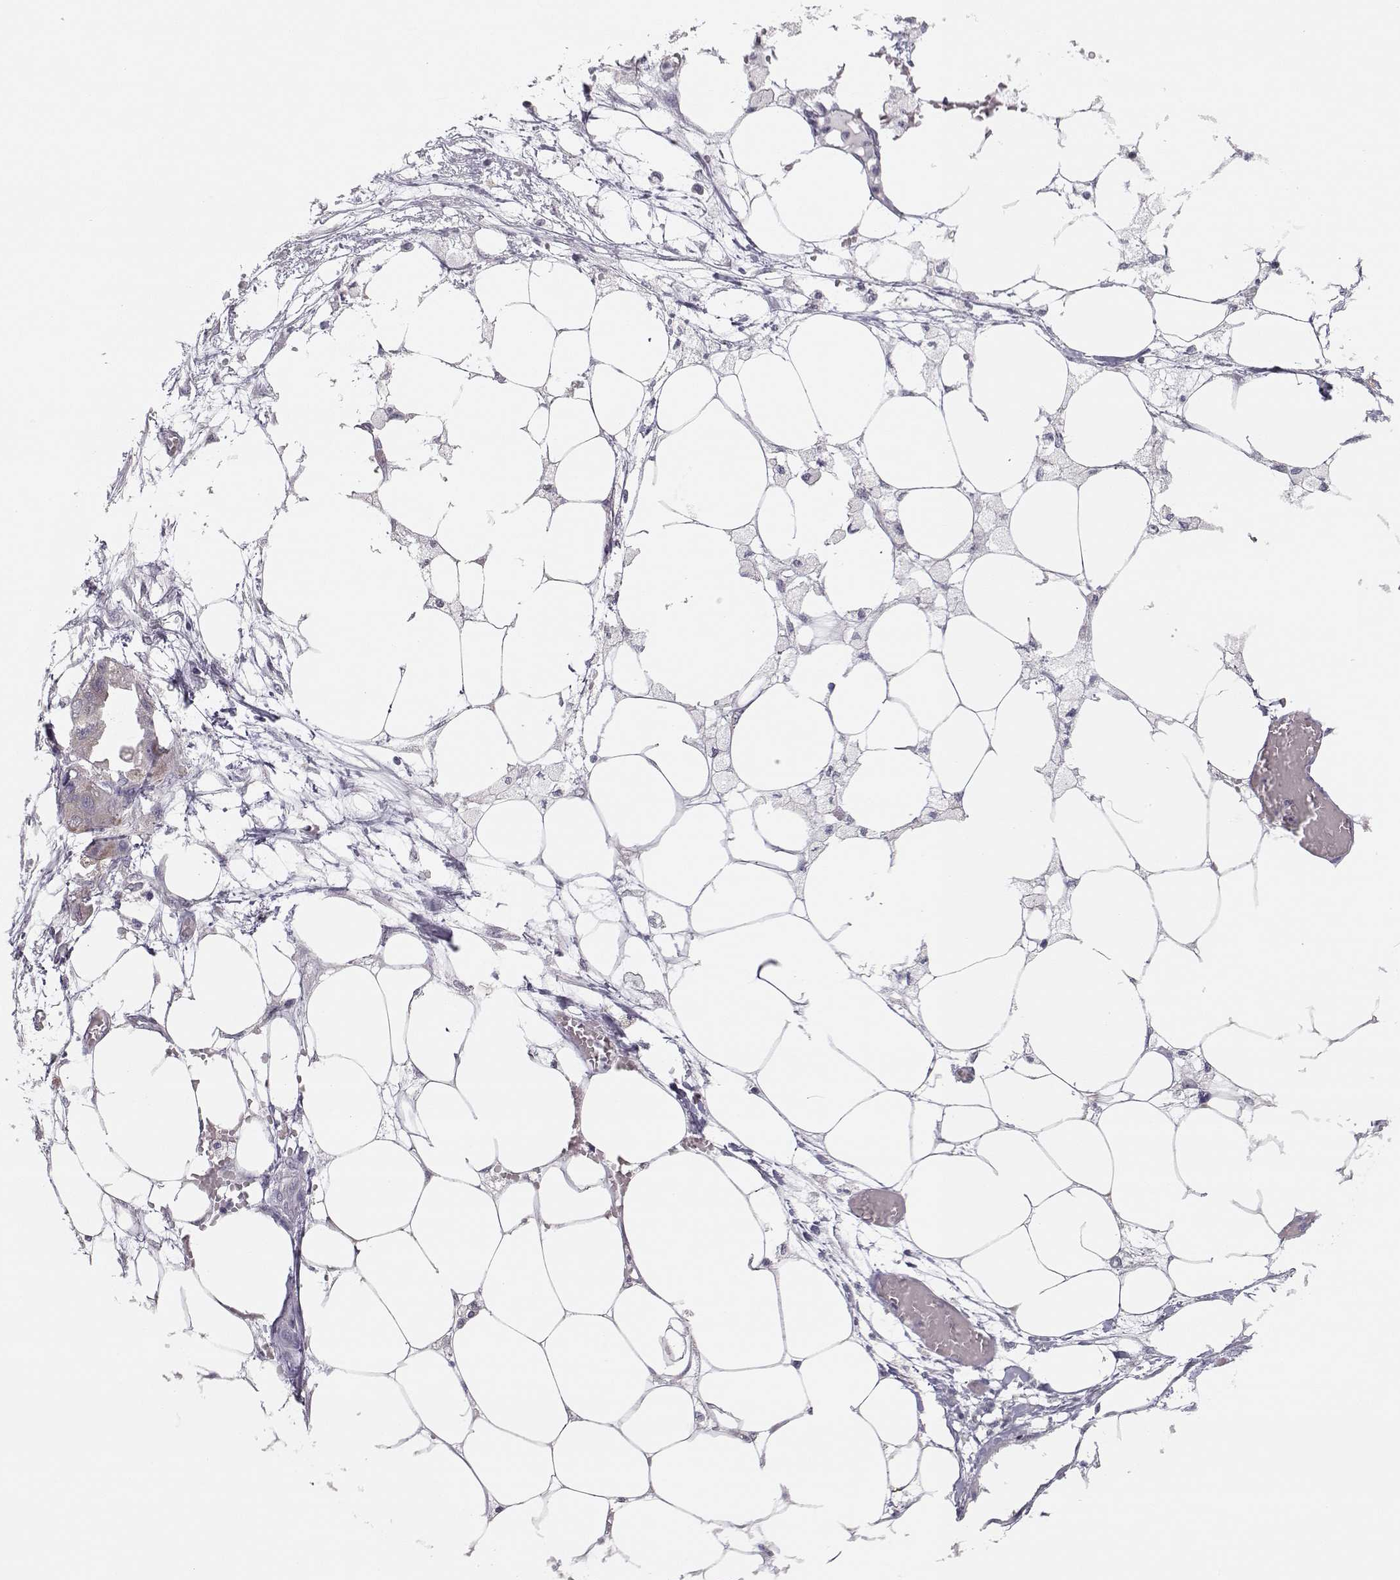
{"staining": {"intensity": "negative", "quantity": "none", "location": "none"}, "tissue": "endometrial cancer", "cell_type": "Tumor cells", "image_type": "cancer", "snomed": [{"axis": "morphology", "description": "Adenocarcinoma, NOS"}, {"axis": "morphology", "description": "Adenocarcinoma, metastatic, NOS"}, {"axis": "topography", "description": "Adipose tissue"}, {"axis": "topography", "description": "Endometrium"}], "caption": "IHC of human endometrial metastatic adenocarcinoma reveals no expression in tumor cells.", "gene": "KIF13B", "patient": {"sex": "female", "age": 67}}